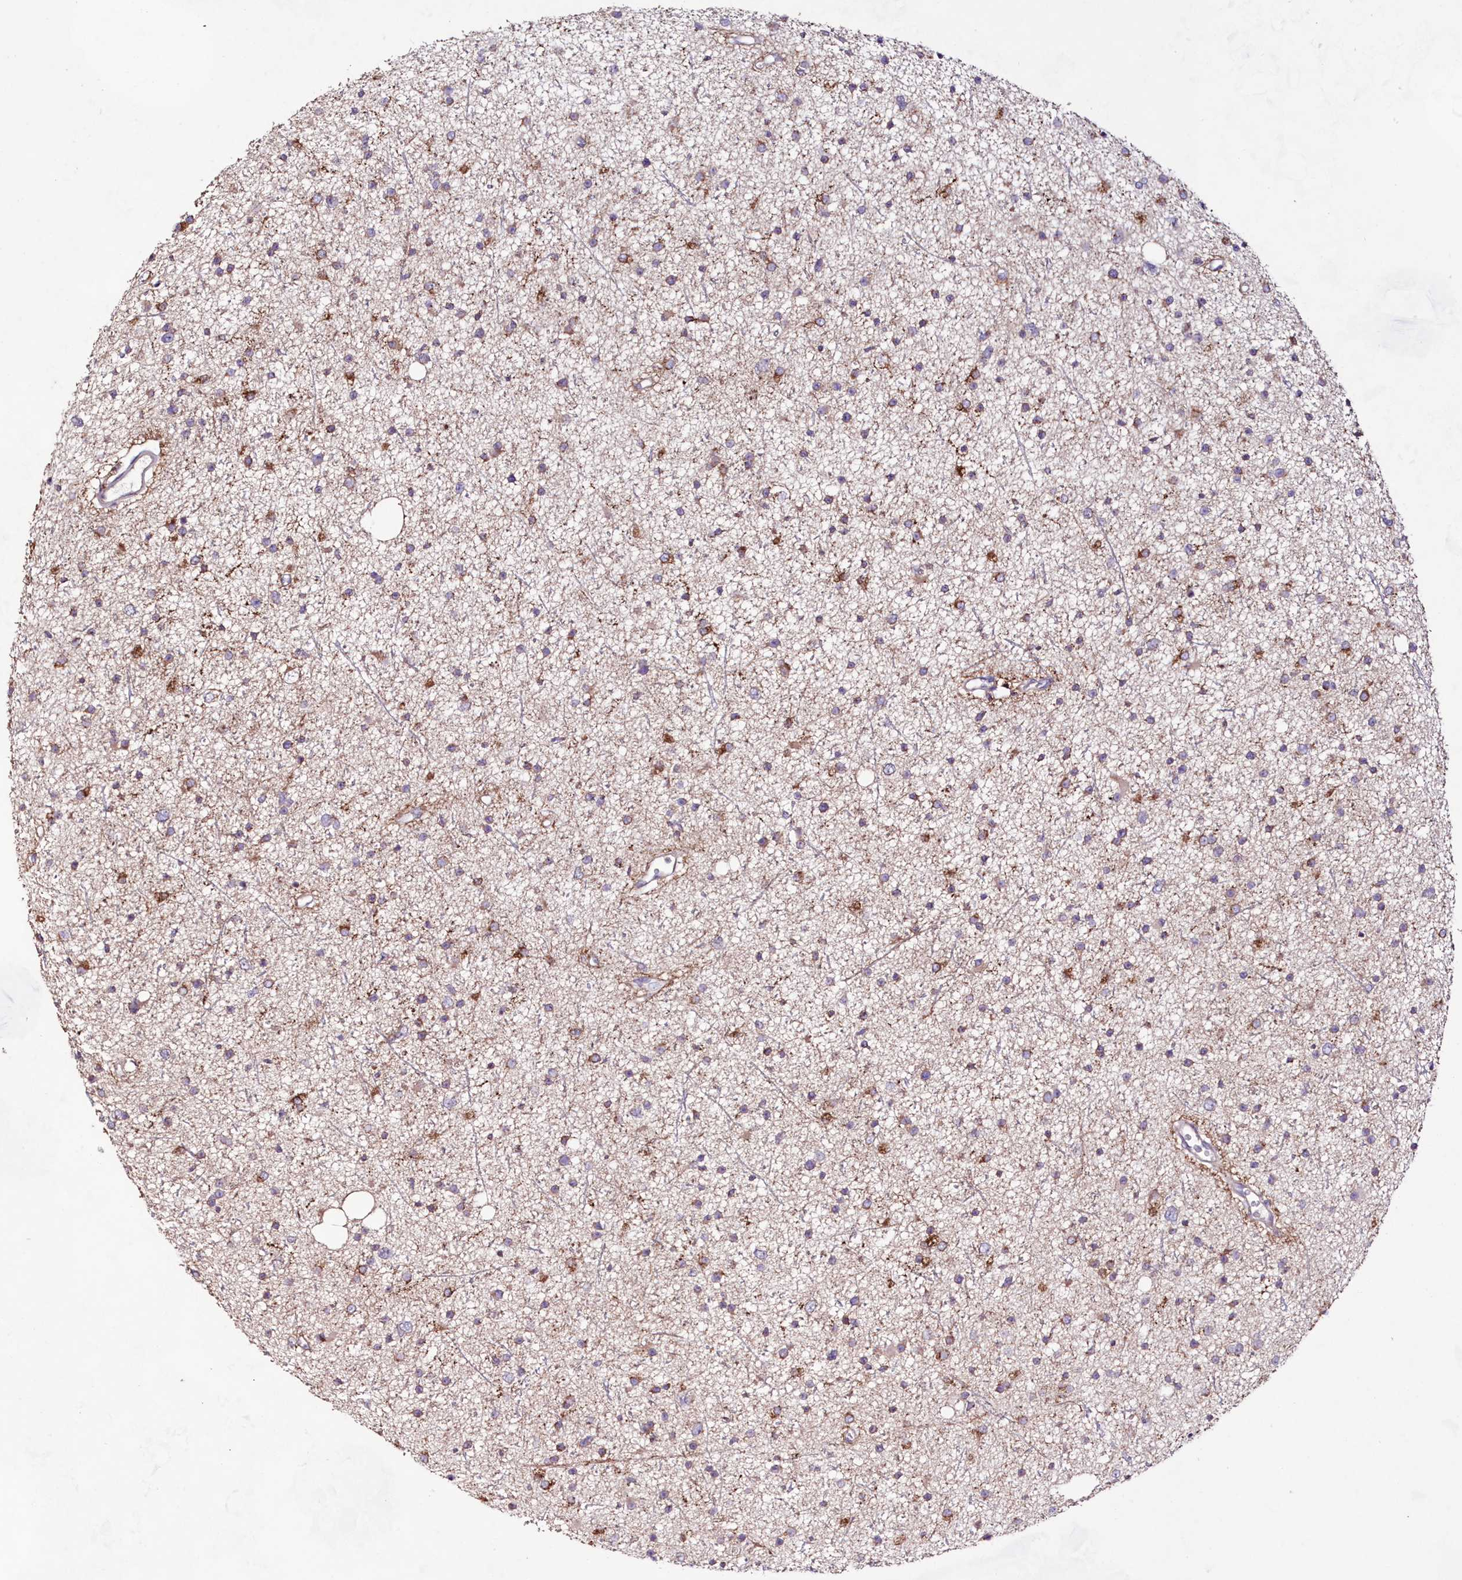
{"staining": {"intensity": "moderate", "quantity": "<25%", "location": "cytoplasmic/membranous"}, "tissue": "glioma", "cell_type": "Tumor cells", "image_type": "cancer", "snomed": [{"axis": "morphology", "description": "Glioma, malignant, Low grade"}, {"axis": "topography", "description": "Cerebral cortex"}], "caption": "Human malignant glioma (low-grade) stained for a protein (brown) demonstrates moderate cytoplasmic/membranous positive staining in about <25% of tumor cells.", "gene": "HADHB", "patient": {"sex": "female", "age": 39}}